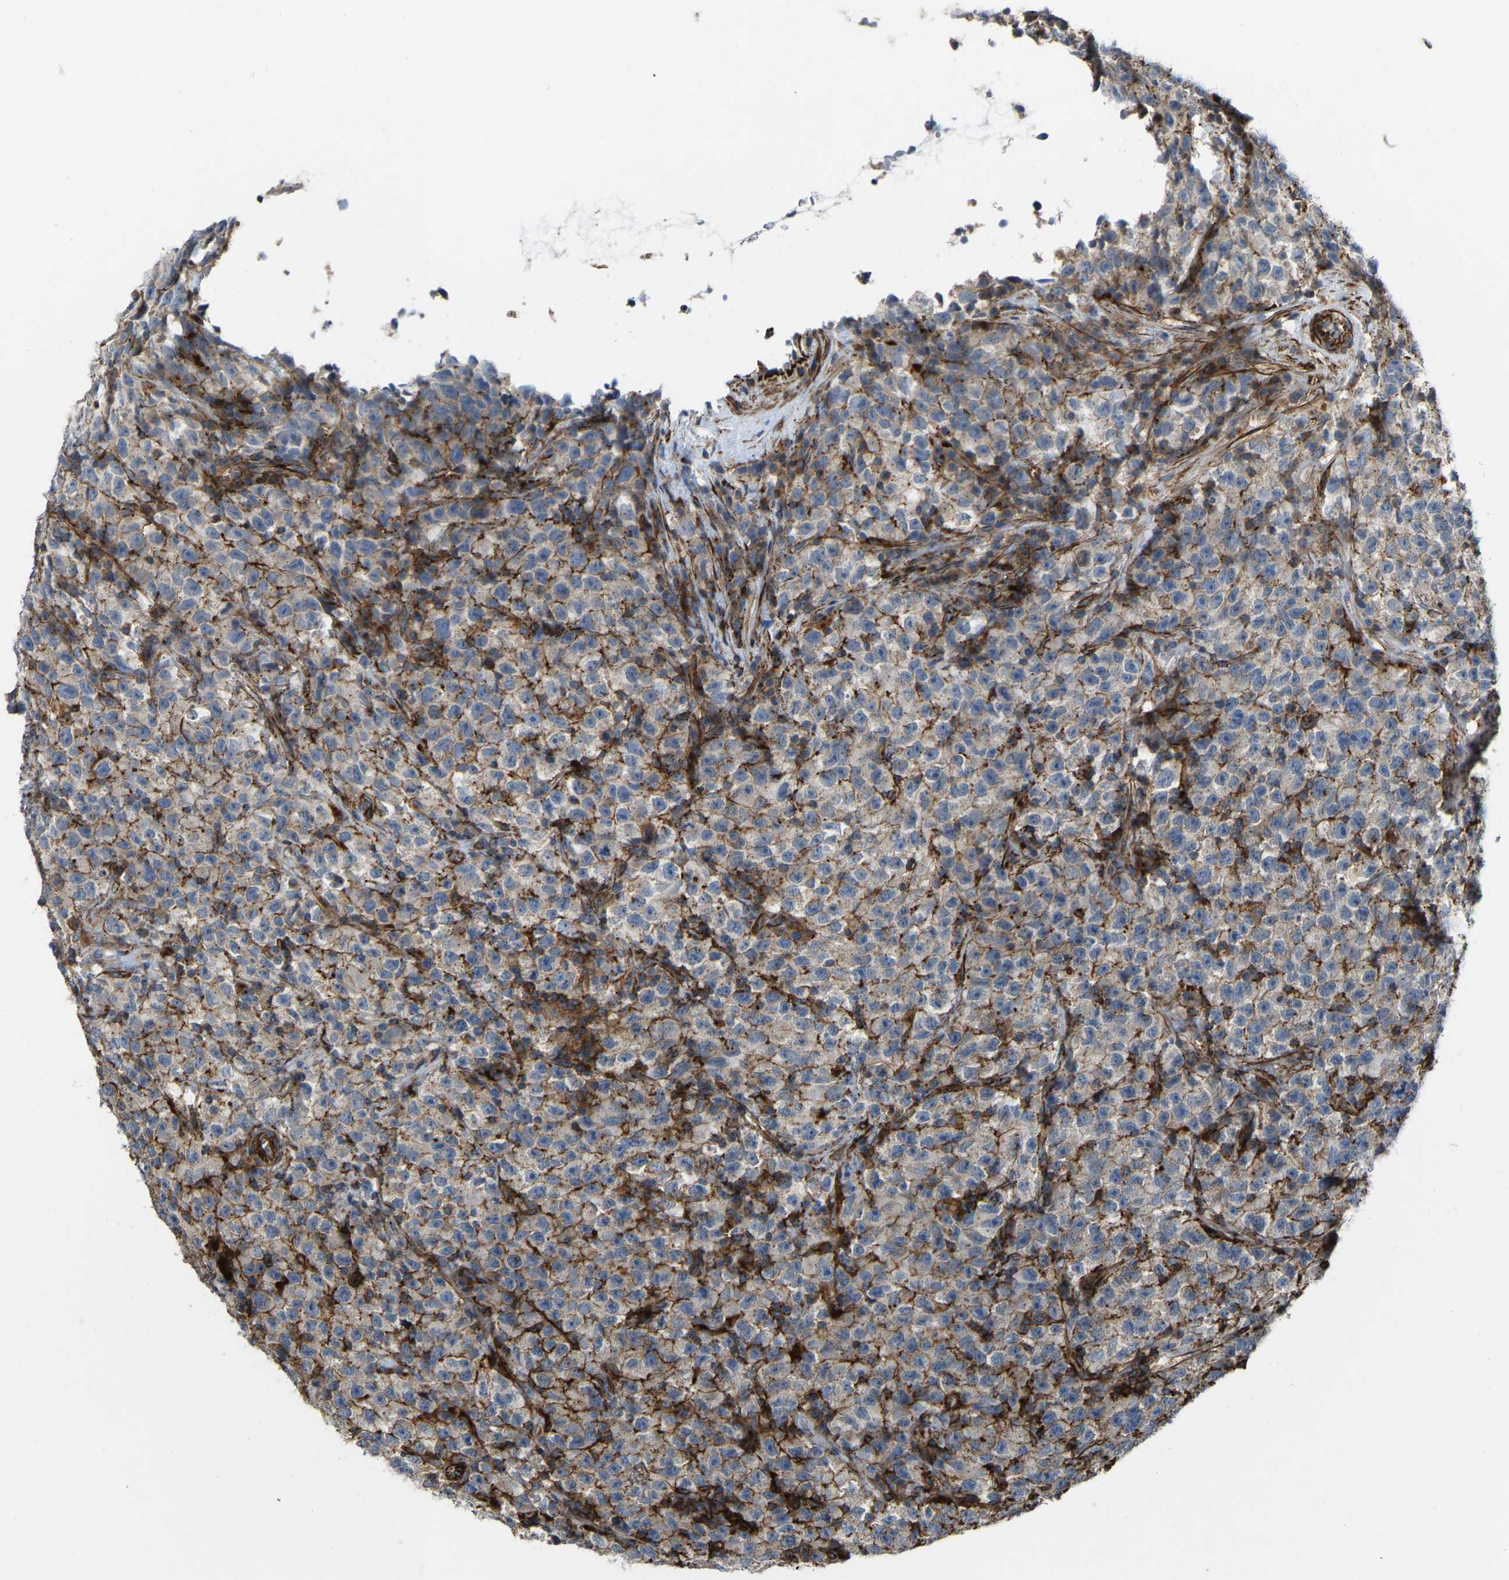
{"staining": {"intensity": "moderate", "quantity": "25%-75%", "location": "cytoplasmic/membranous"}, "tissue": "testis cancer", "cell_type": "Tumor cells", "image_type": "cancer", "snomed": [{"axis": "morphology", "description": "Seminoma, NOS"}, {"axis": "topography", "description": "Testis"}], "caption": "Testis seminoma stained with a protein marker reveals moderate staining in tumor cells.", "gene": "AGPAT2", "patient": {"sex": "male", "age": 22}}